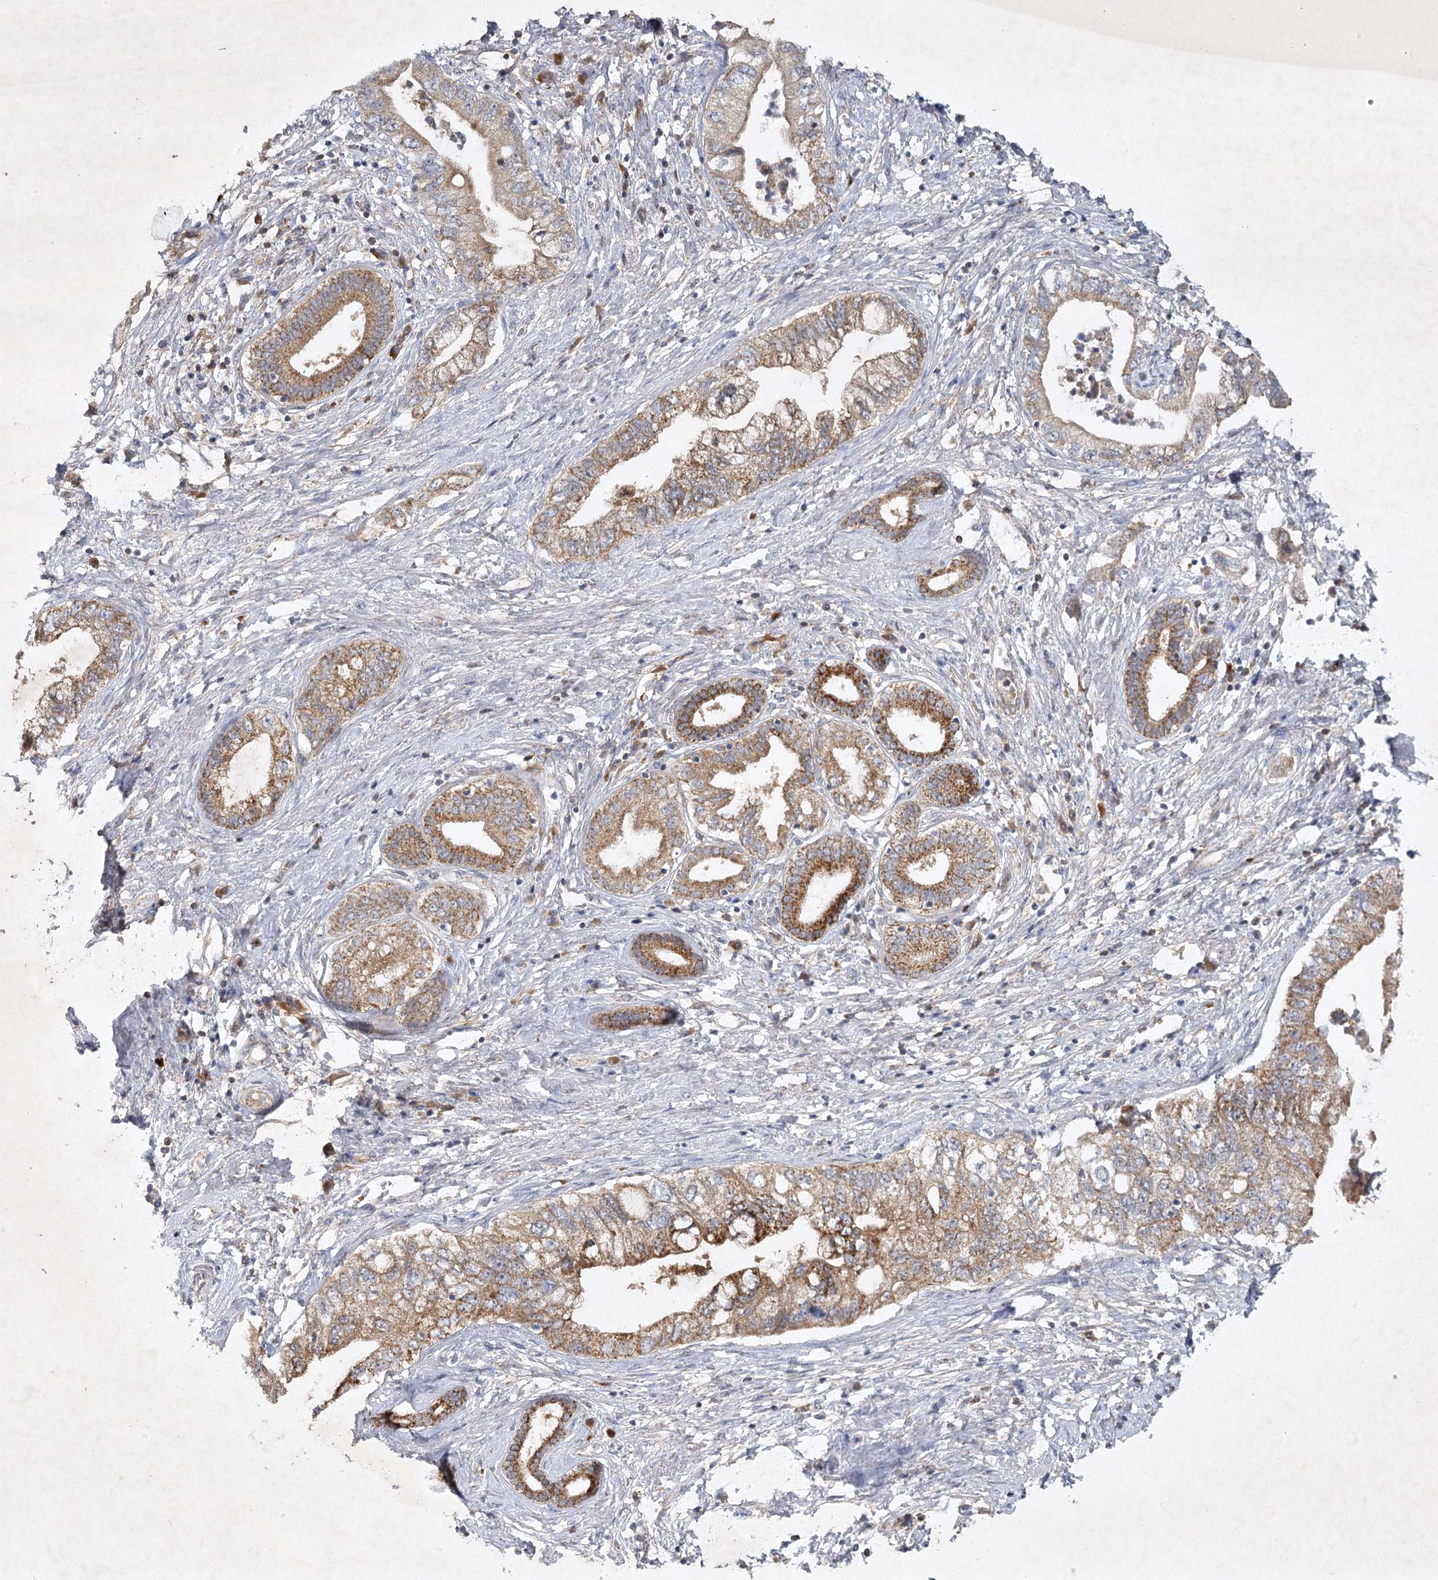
{"staining": {"intensity": "moderate", "quantity": ">75%", "location": "cytoplasmic/membranous"}, "tissue": "pancreatic cancer", "cell_type": "Tumor cells", "image_type": "cancer", "snomed": [{"axis": "morphology", "description": "Adenocarcinoma, NOS"}, {"axis": "topography", "description": "Pancreas"}], "caption": "Approximately >75% of tumor cells in human pancreatic adenocarcinoma show moderate cytoplasmic/membranous protein staining as visualized by brown immunohistochemical staining.", "gene": "PYROXD2", "patient": {"sex": "female", "age": 73}}